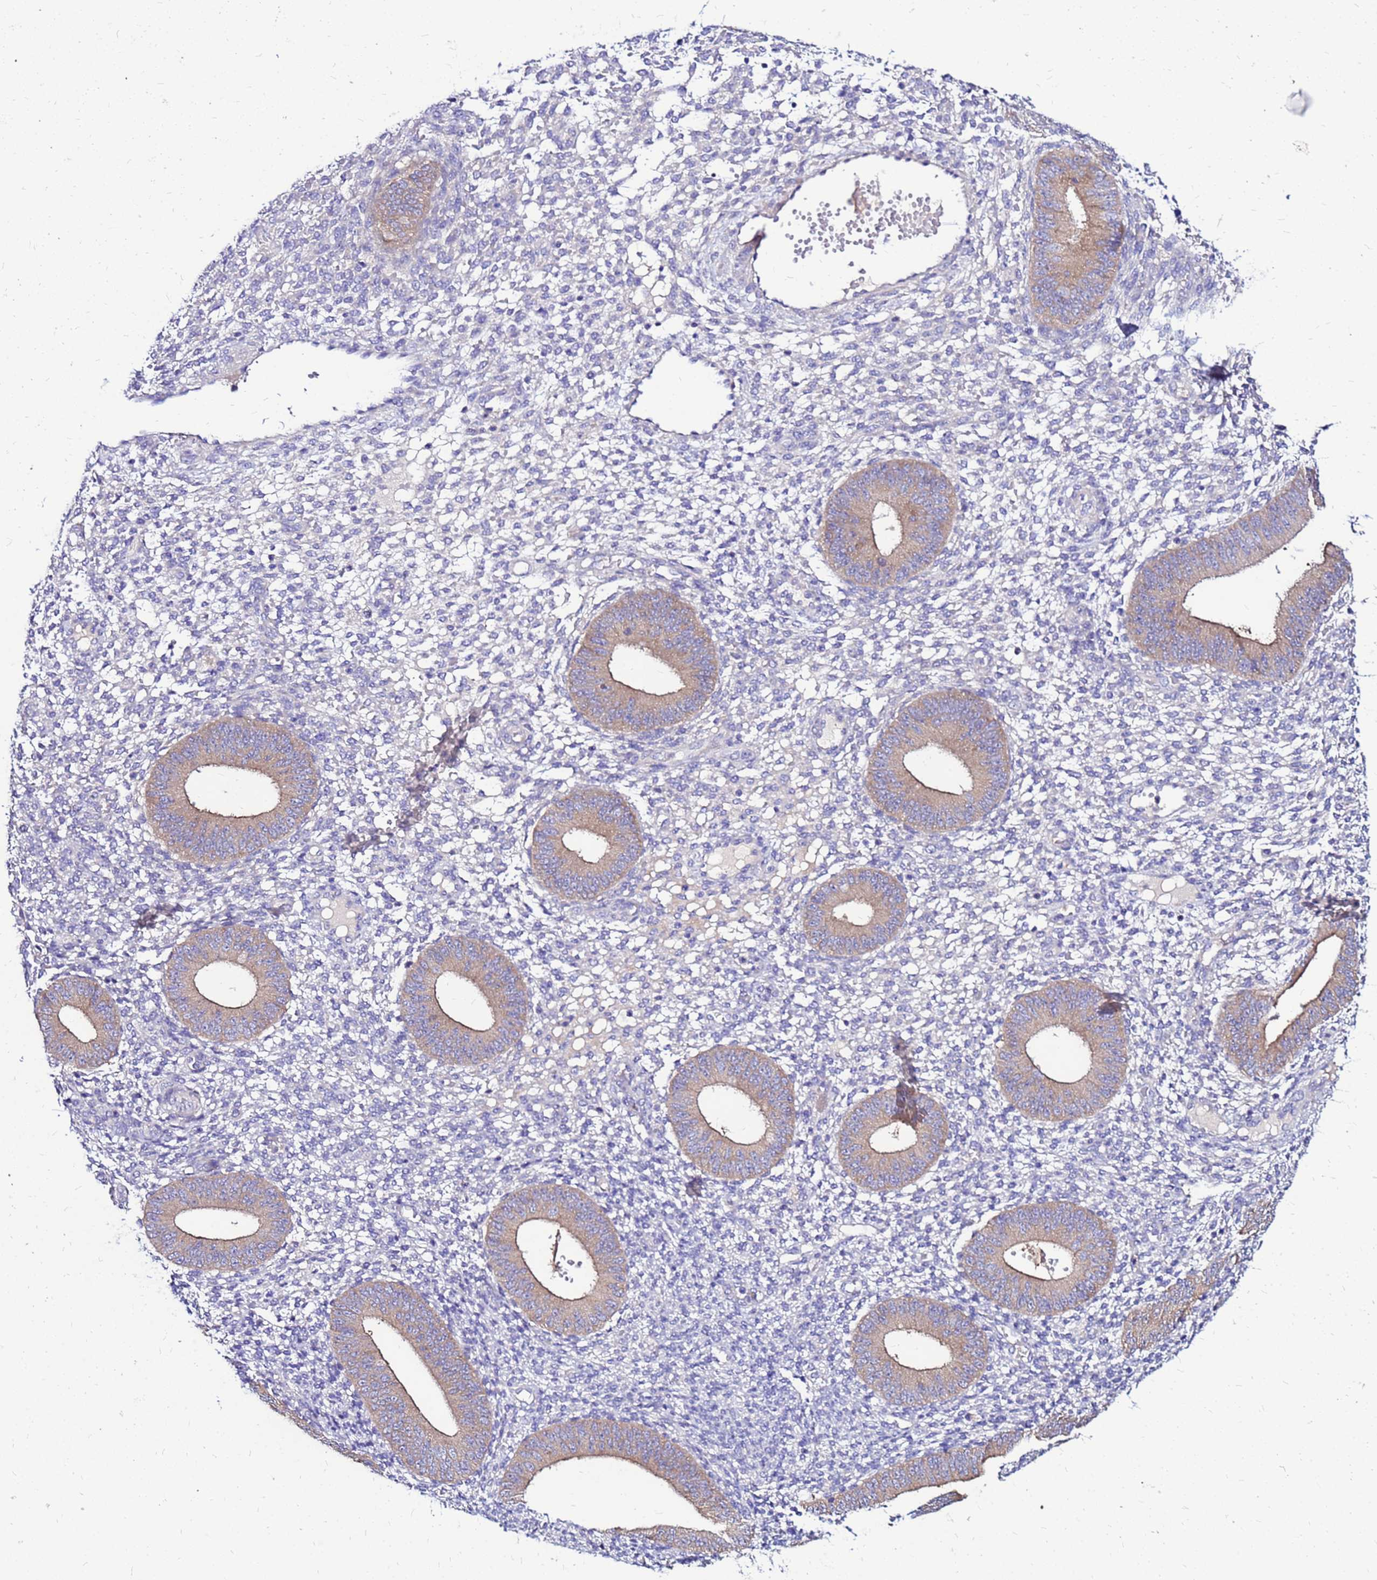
{"staining": {"intensity": "negative", "quantity": "none", "location": "none"}, "tissue": "endometrium", "cell_type": "Cells in endometrial stroma", "image_type": "normal", "snomed": [{"axis": "morphology", "description": "Normal tissue, NOS"}, {"axis": "topography", "description": "Endometrium"}], "caption": "DAB immunohistochemical staining of unremarkable endometrium shows no significant expression in cells in endometrial stroma.", "gene": "ARHGEF35", "patient": {"sex": "female", "age": 49}}